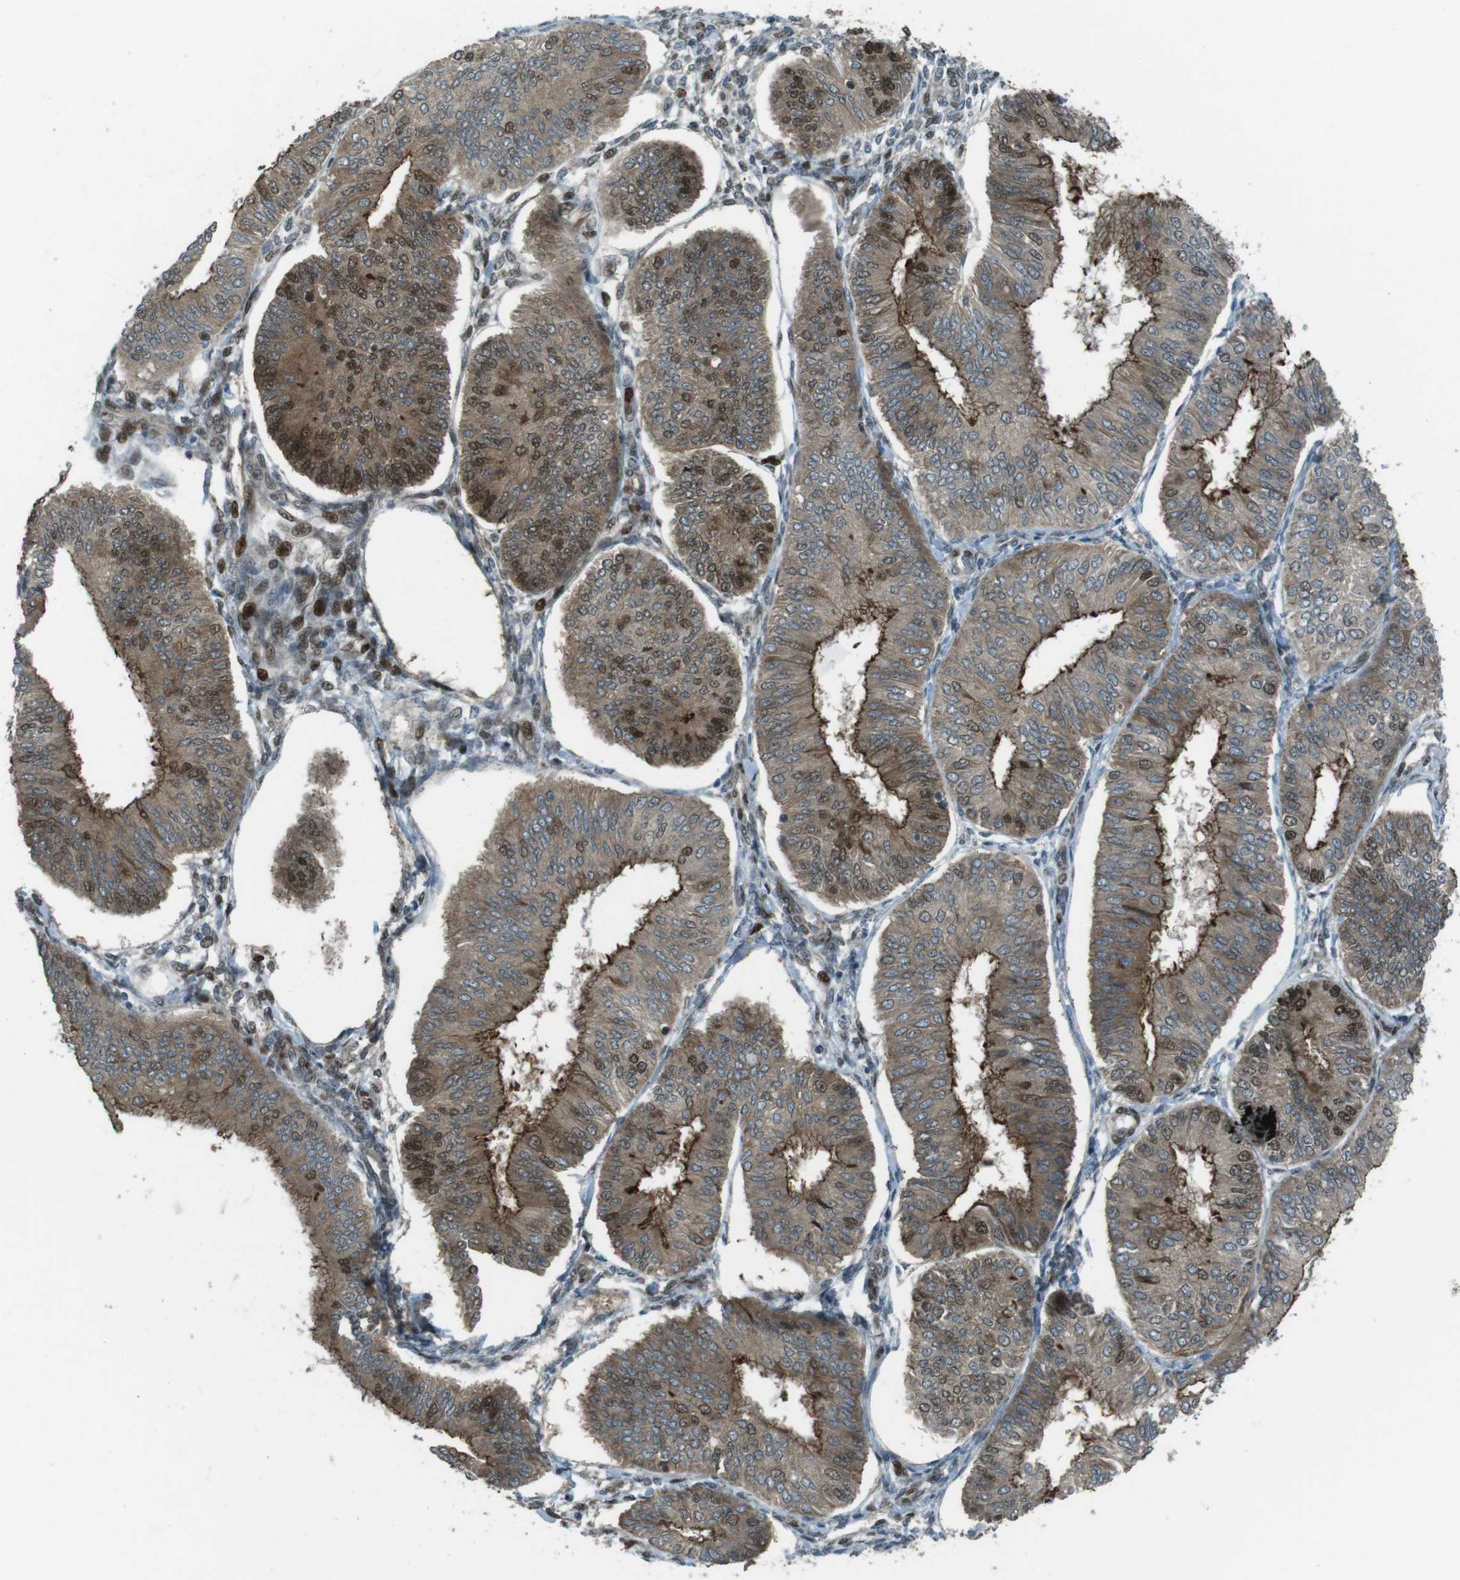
{"staining": {"intensity": "moderate", "quantity": "25%-75%", "location": "cytoplasmic/membranous,nuclear"}, "tissue": "endometrial cancer", "cell_type": "Tumor cells", "image_type": "cancer", "snomed": [{"axis": "morphology", "description": "Adenocarcinoma, NOS"}, {"axis": "topography", "description": "Endometrium"}], "caption": "Immunohistochemical staining of human endometrial cancer (adenocarcinoma) demonstrates moderate cytoplasmic/membranous and nuclear protein staining in approximately 25%-75% of tumor cells.", "gene": "ZNF330", "patient": {"sex": "female", "age": 58}}